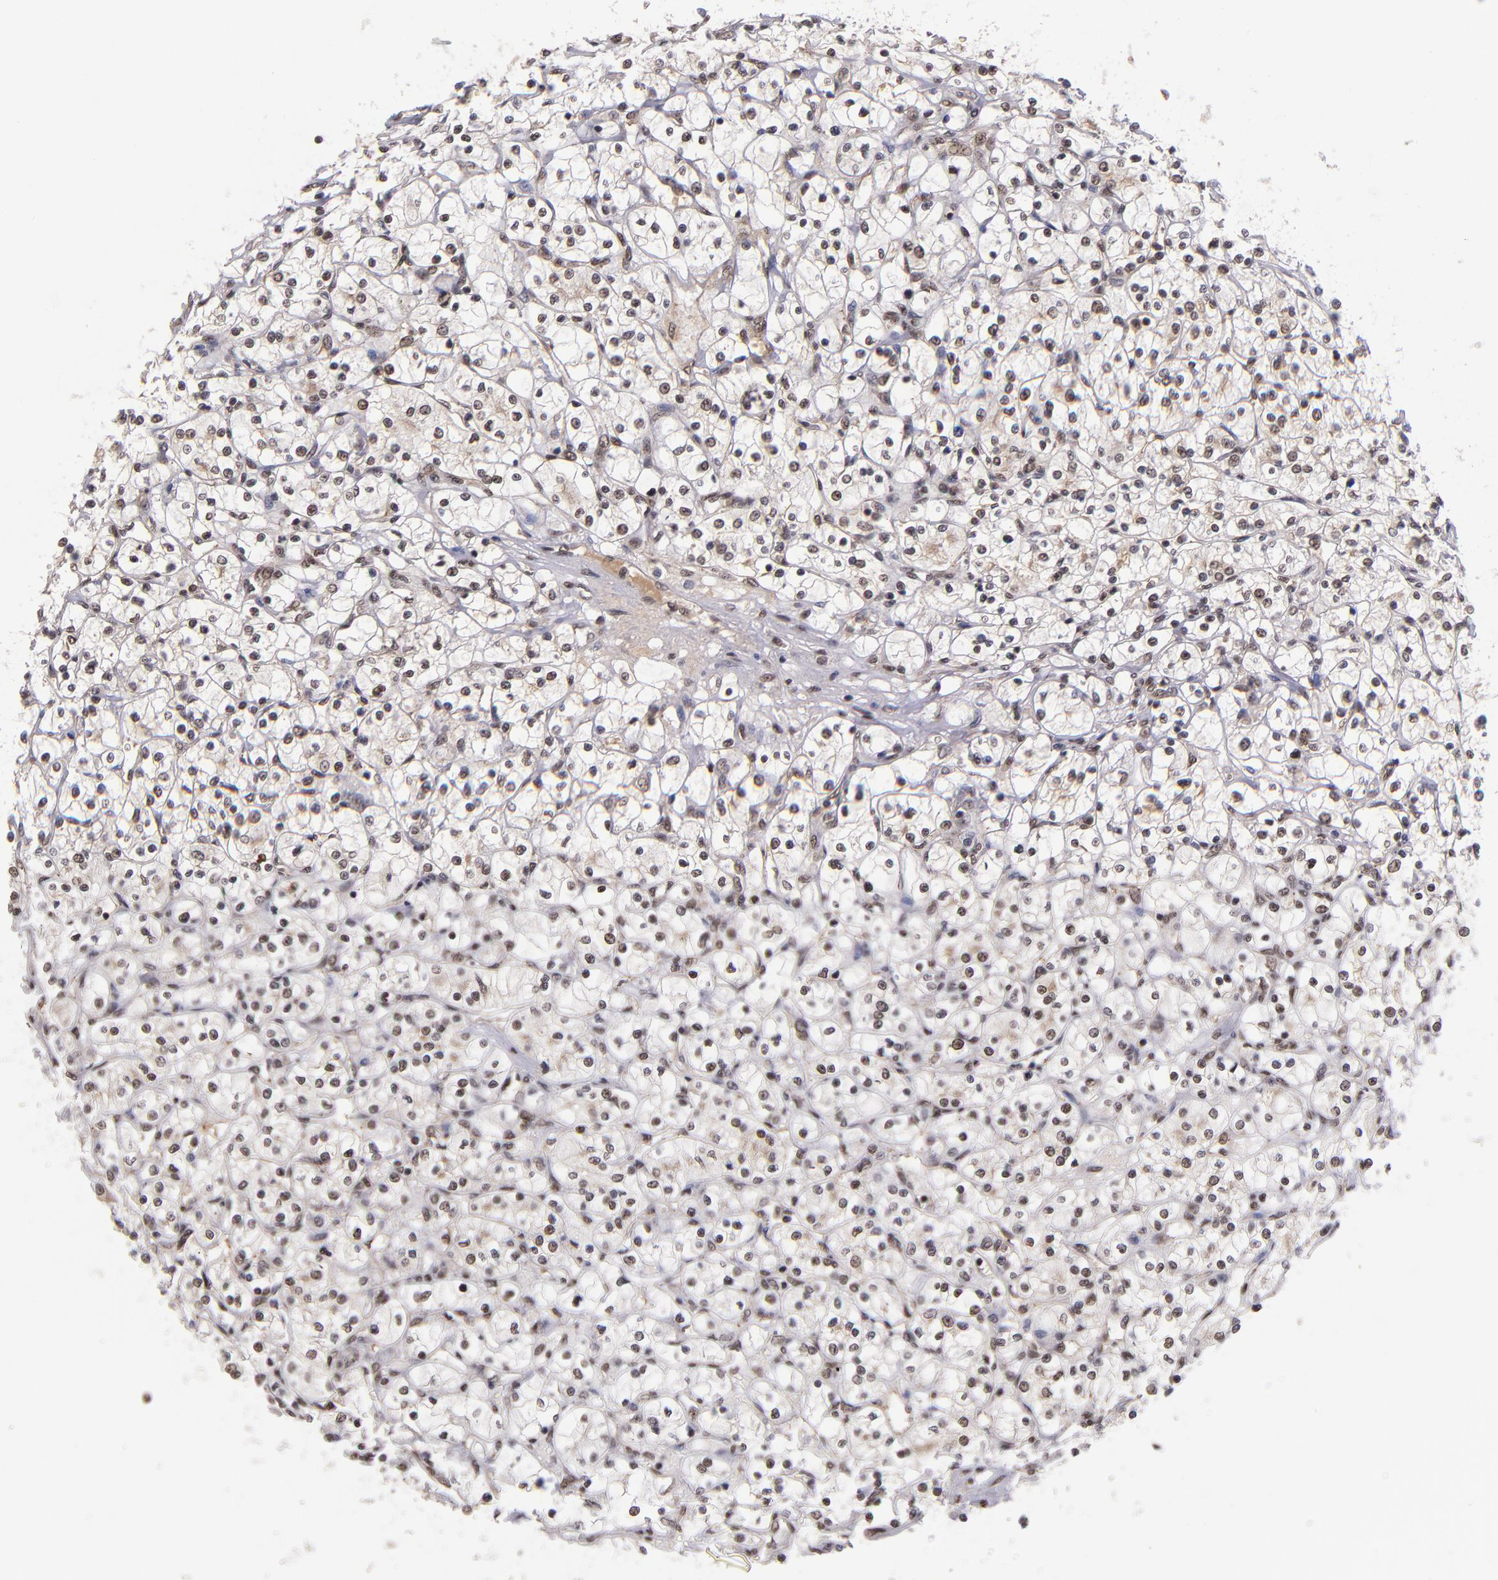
{"staining": {"intensity": "strong", "quantity": ">75%", "location": "nuclear"}, "tissue": "renal cancer", "cell_type": "Tumor cells", "image_type": "cancer", "snomed": [{"axis": "morphology", "description": "Adenocarcinoma, NOS"}, {"axis": "topography", "description": "Kidney"}], "caption": "High-magnification brightfield microscopy of renal adenocarcinoma stained with DAB (brown) and counterstained with hematoxylin (blue). tumor cells exhibit strong nuclear staining is identified in about>75% of cells.", "gene": "EP300", "patient": {"sex": "male", "age": 61}}